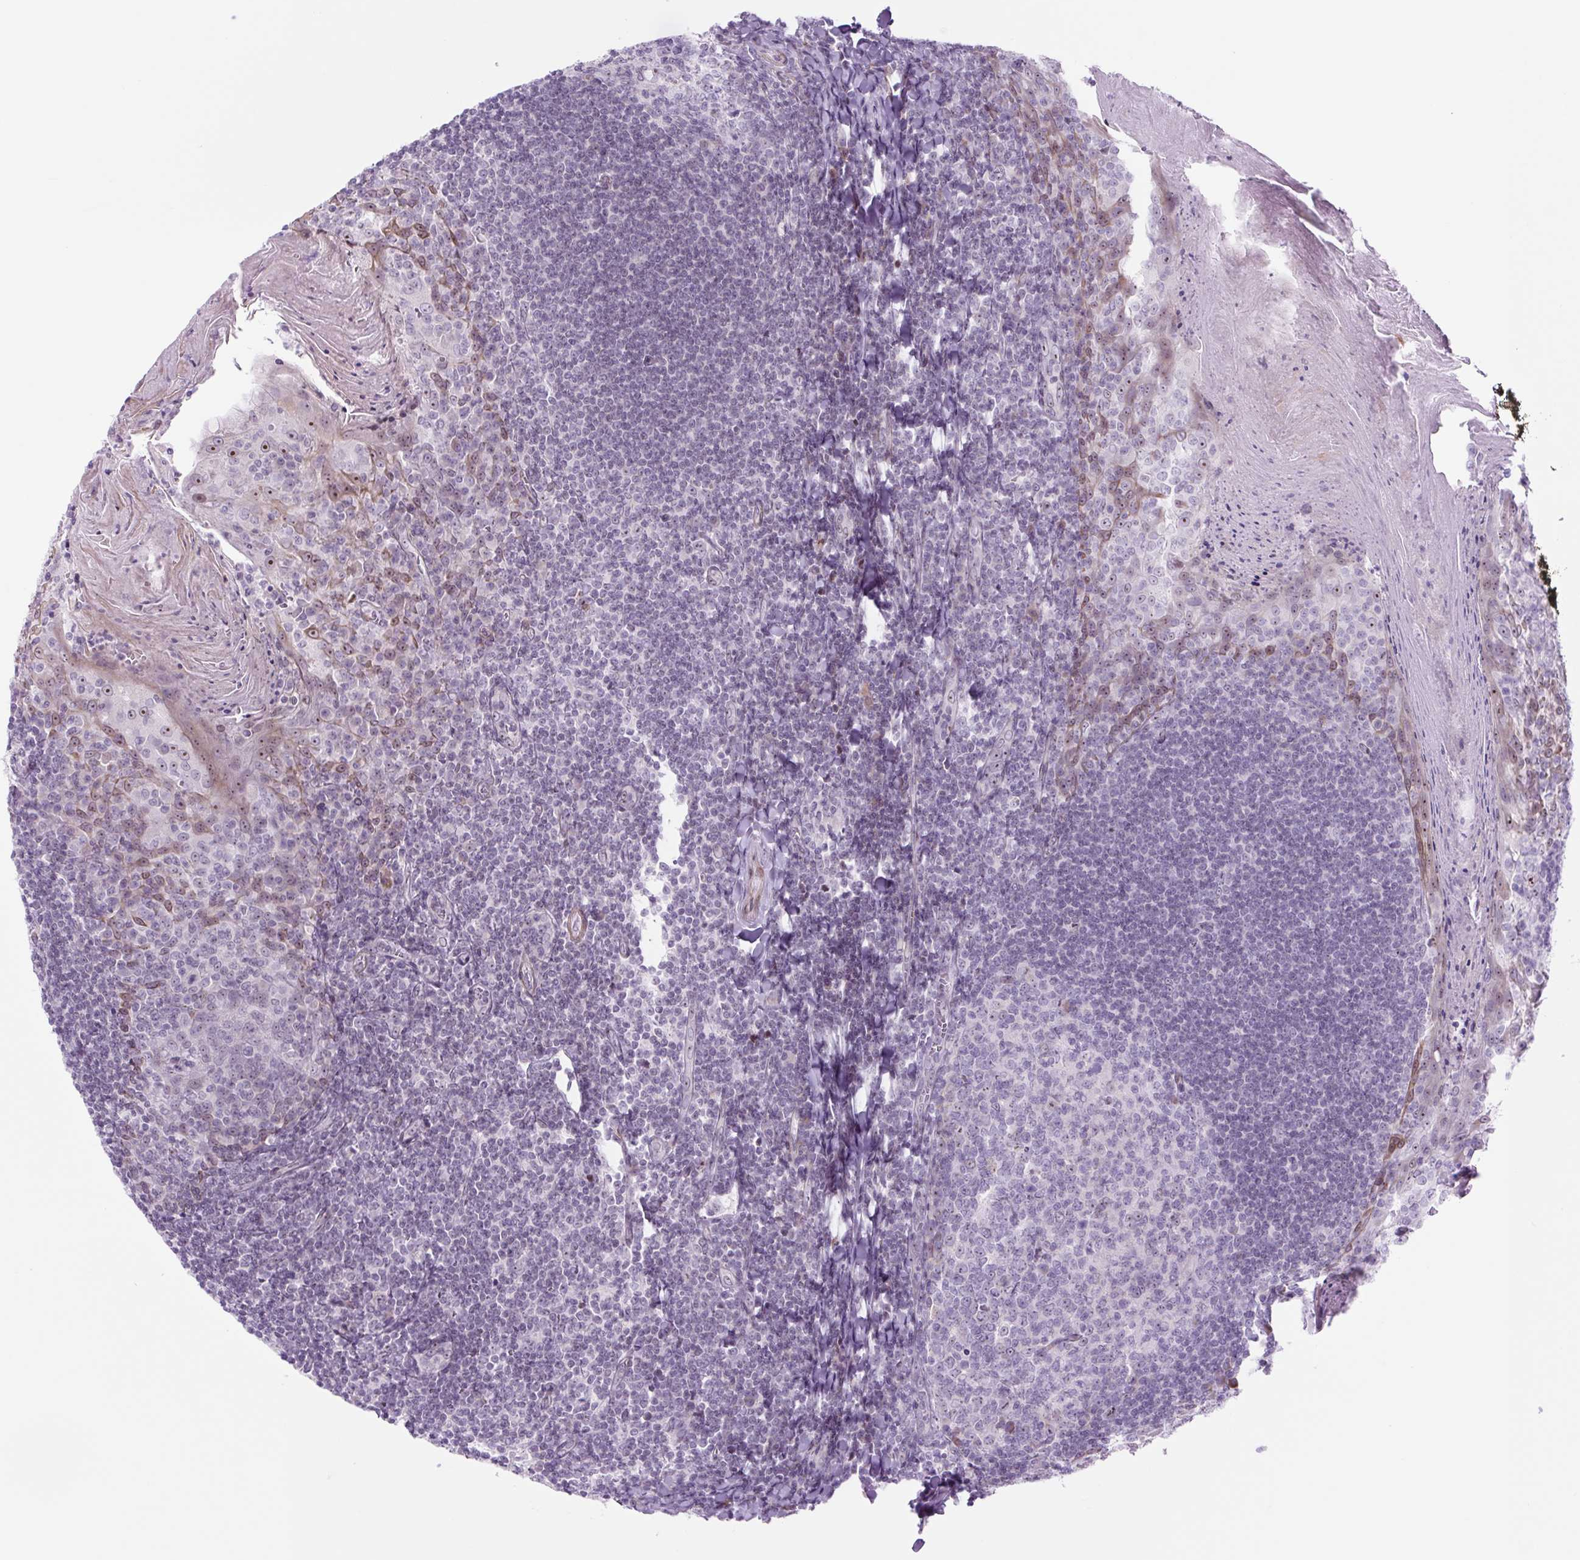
{"staining": {"intensity": "moderate", "quantity": "<25%", "location": "nuclear"}, "tissue": "tonsil", "cell_type": "Germinal center cells", "image_type": "normal", "snomed": [{"axis": "morphology", "description": "Normal tissue, NOS"}, {"axis": "topography", "description": "Tonsil"}], "caption": "This photomicrograph displays IHC staining of benign human tonsil, with low moderate nuclear positivity in approximately <25% of germinal center cells.", "gene": "RRS1", "patient": {"sex": "male", "age": 27}}